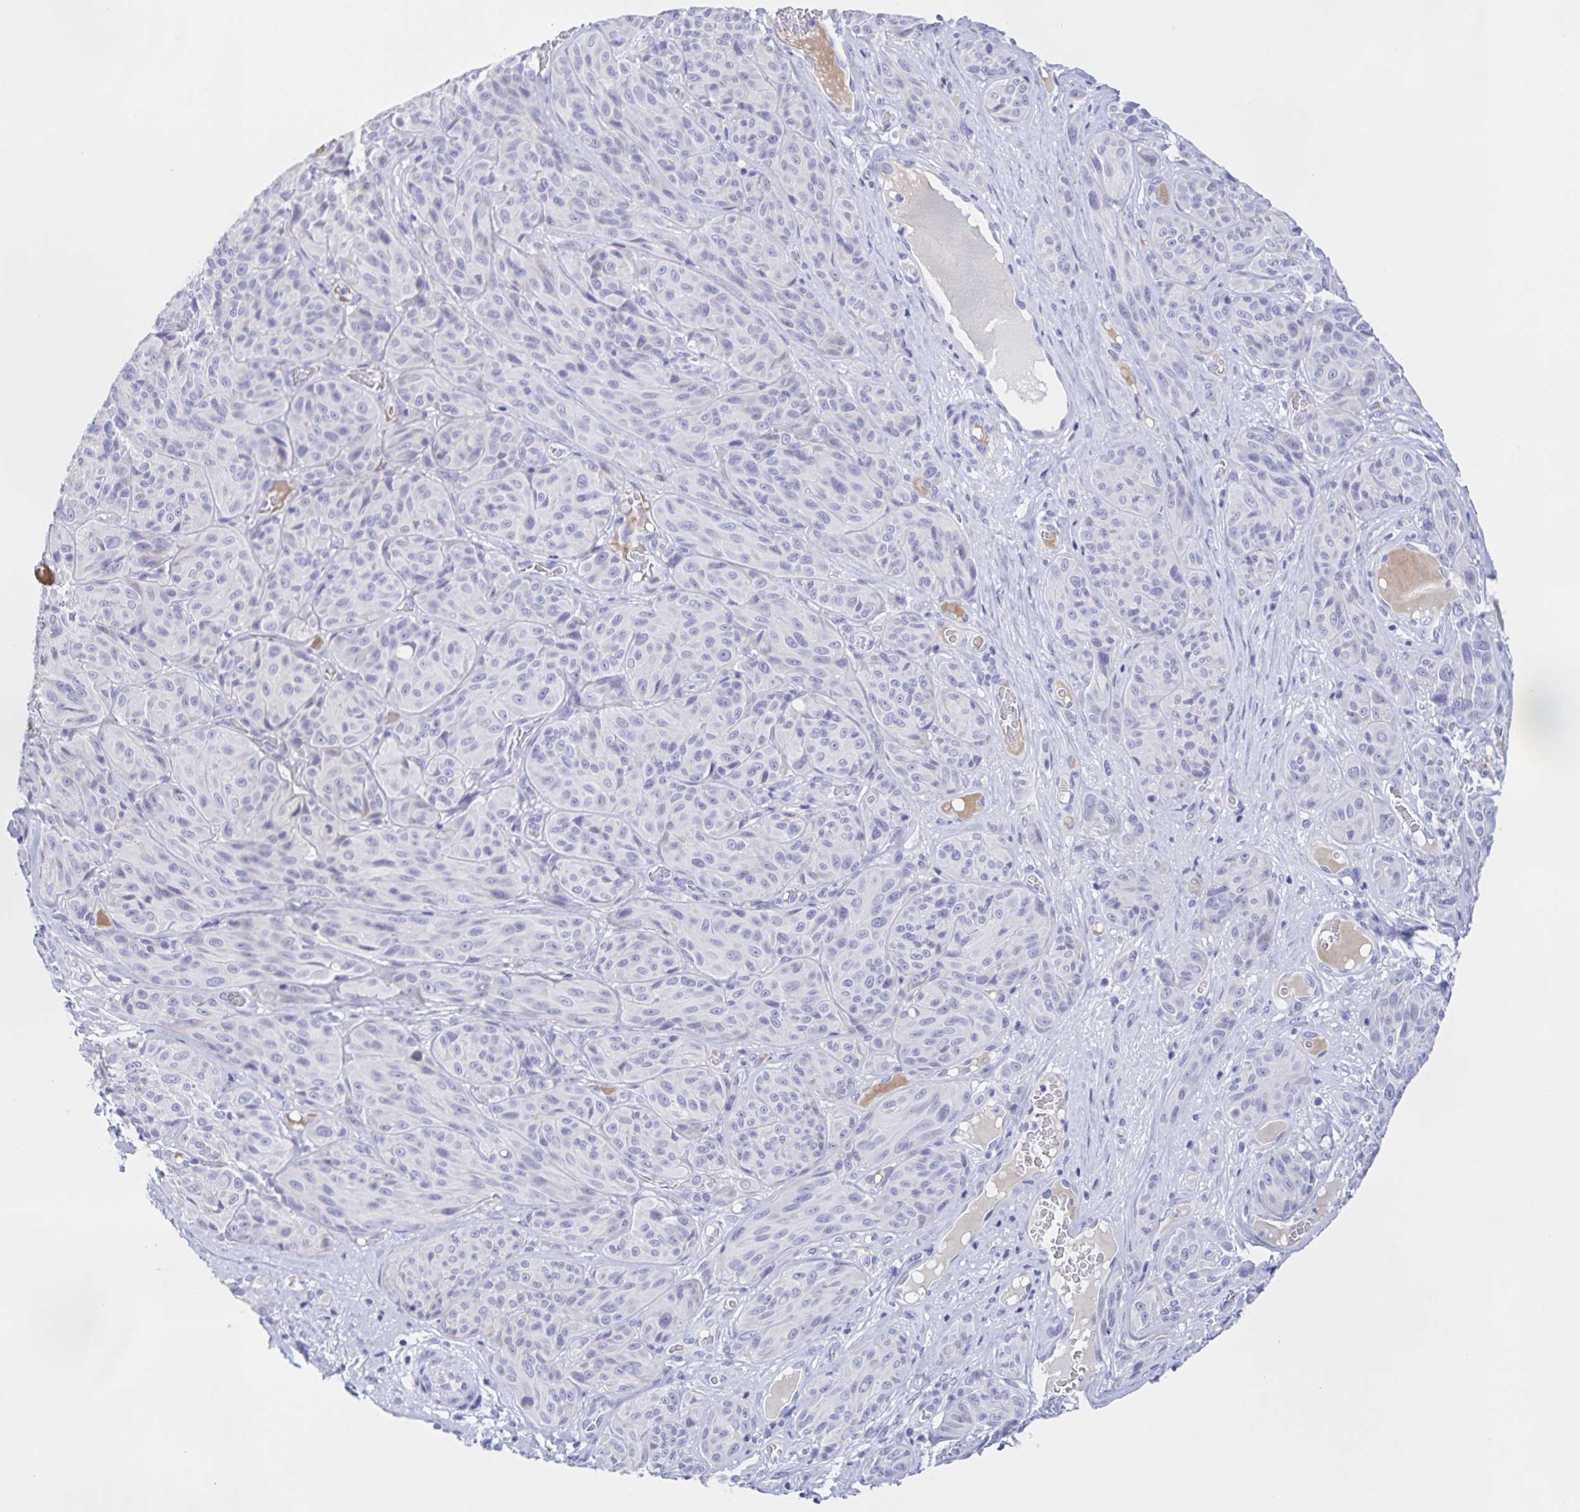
{"staining": {"intensity": "negative", "quantity": "none", "location": "none"}, "tissue": "melanoma", "cell_type": "Tumor cells", "image_type": "cancer", "snomed": [{"axis": "morphology", "description": "Malignant melanoma, NOS"}, {"axis": "topography", "description": "Skin"}], "caption": "This histopathology image is of malignant melanoma stained with immunohistochemistry (IHC) to label a protein in brown with the nuclei are counter-stained blue. There is no positivity in tumor cells.", "gene": "CATSPER4", "patient": {"sex": "male", "age": 91}}